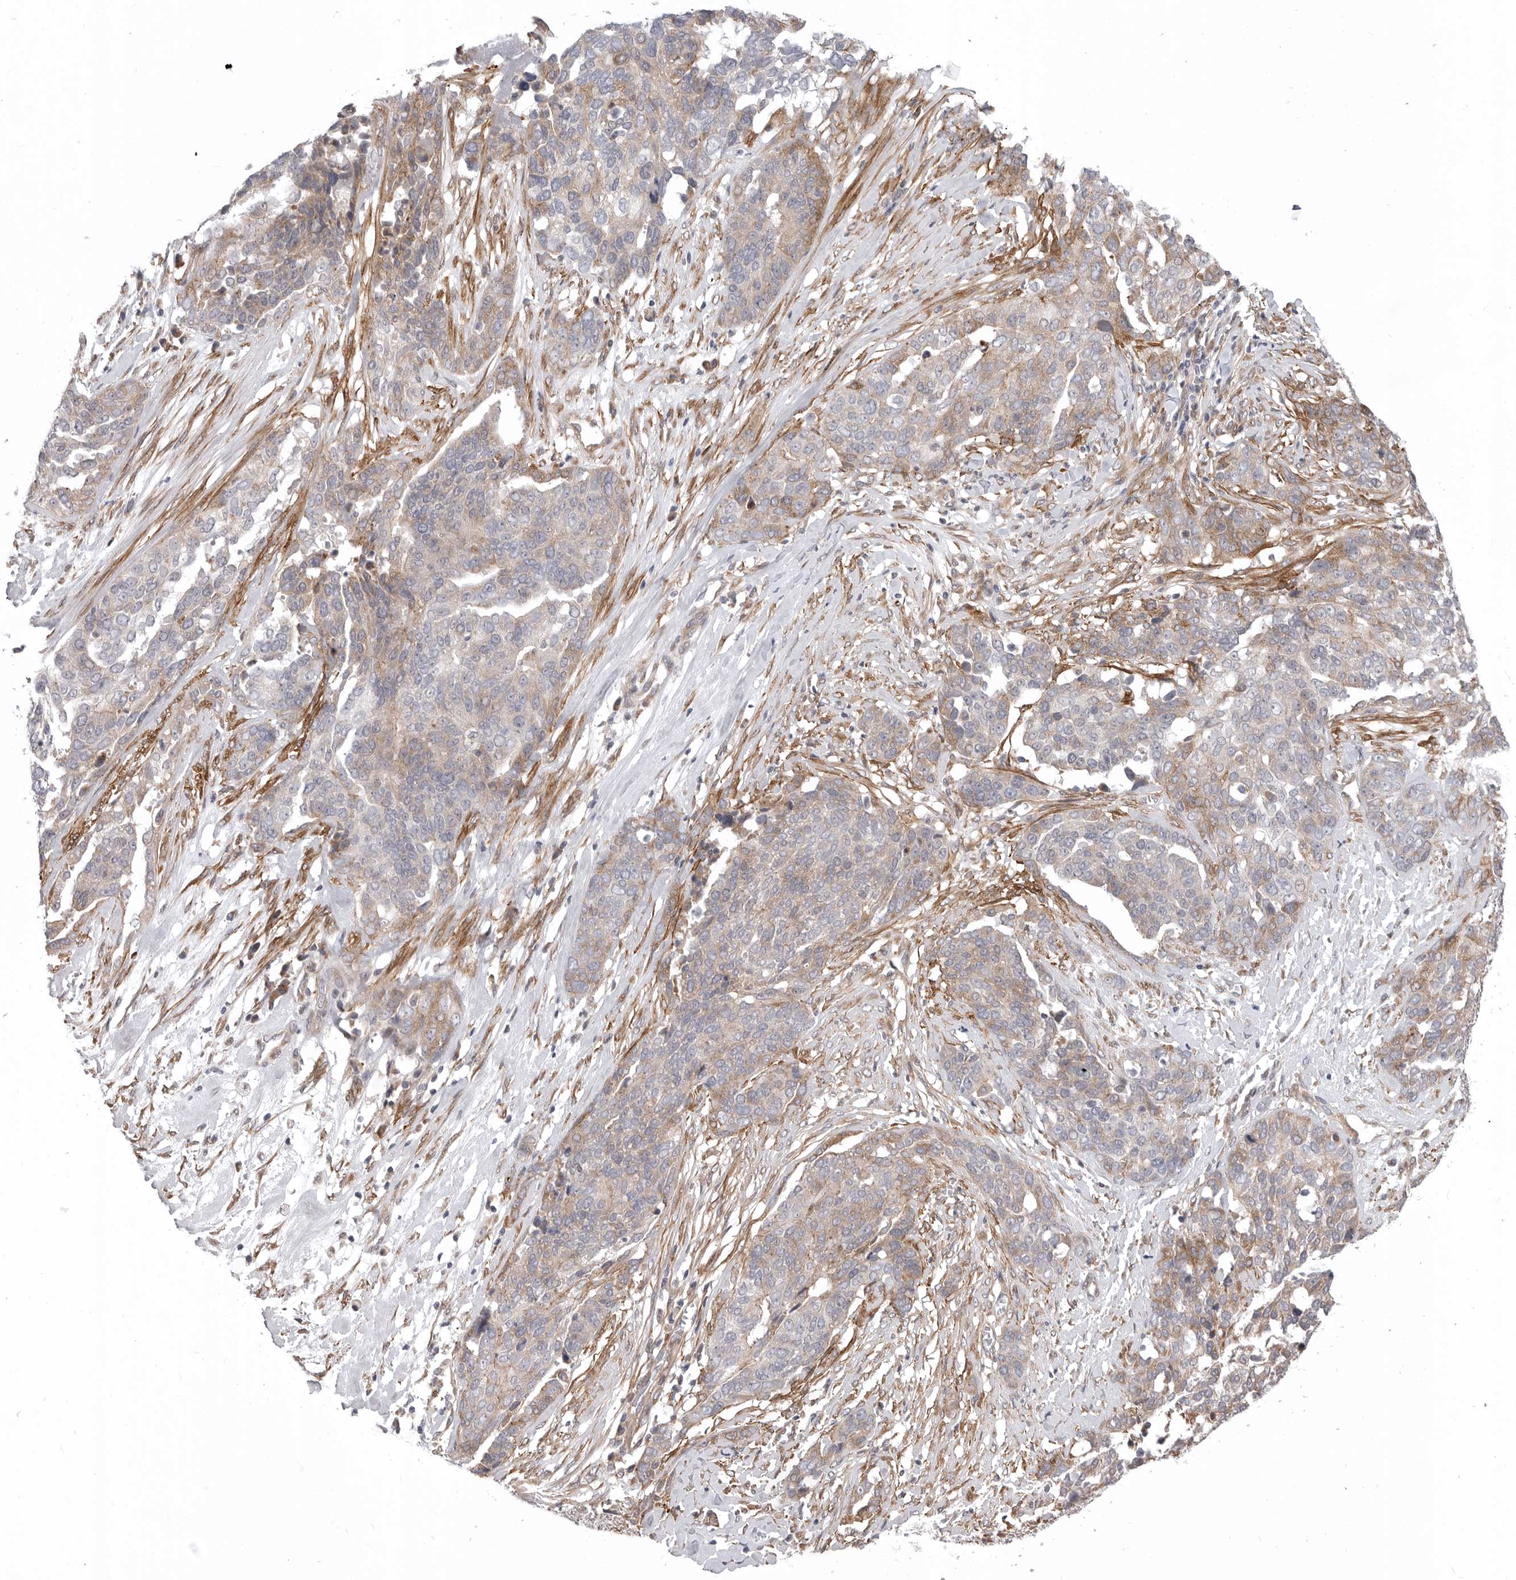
{"staining": {"intensity": "moderate", "quantity": "25%-75%", "location": "cytoplasmic/membranous"}, "tissue": "ovarian cancer", "cell_type": "Tumor cells", "image_type": "cancer", "snomed": [{"axis": "morphology", "description": "Cystadenocarcinoma, serous, NOS"}, {"axis": "topography", "description": "Ovary"}], "caption": "Protein expression by IHC exhibits moderate cytoplasmic/membranous expression in about 25%-75% of tumor cells in ovarian serous cystadenocarcinoma.", "gene": "SCP2", "patient": {"sex": "female", "age": 44}}